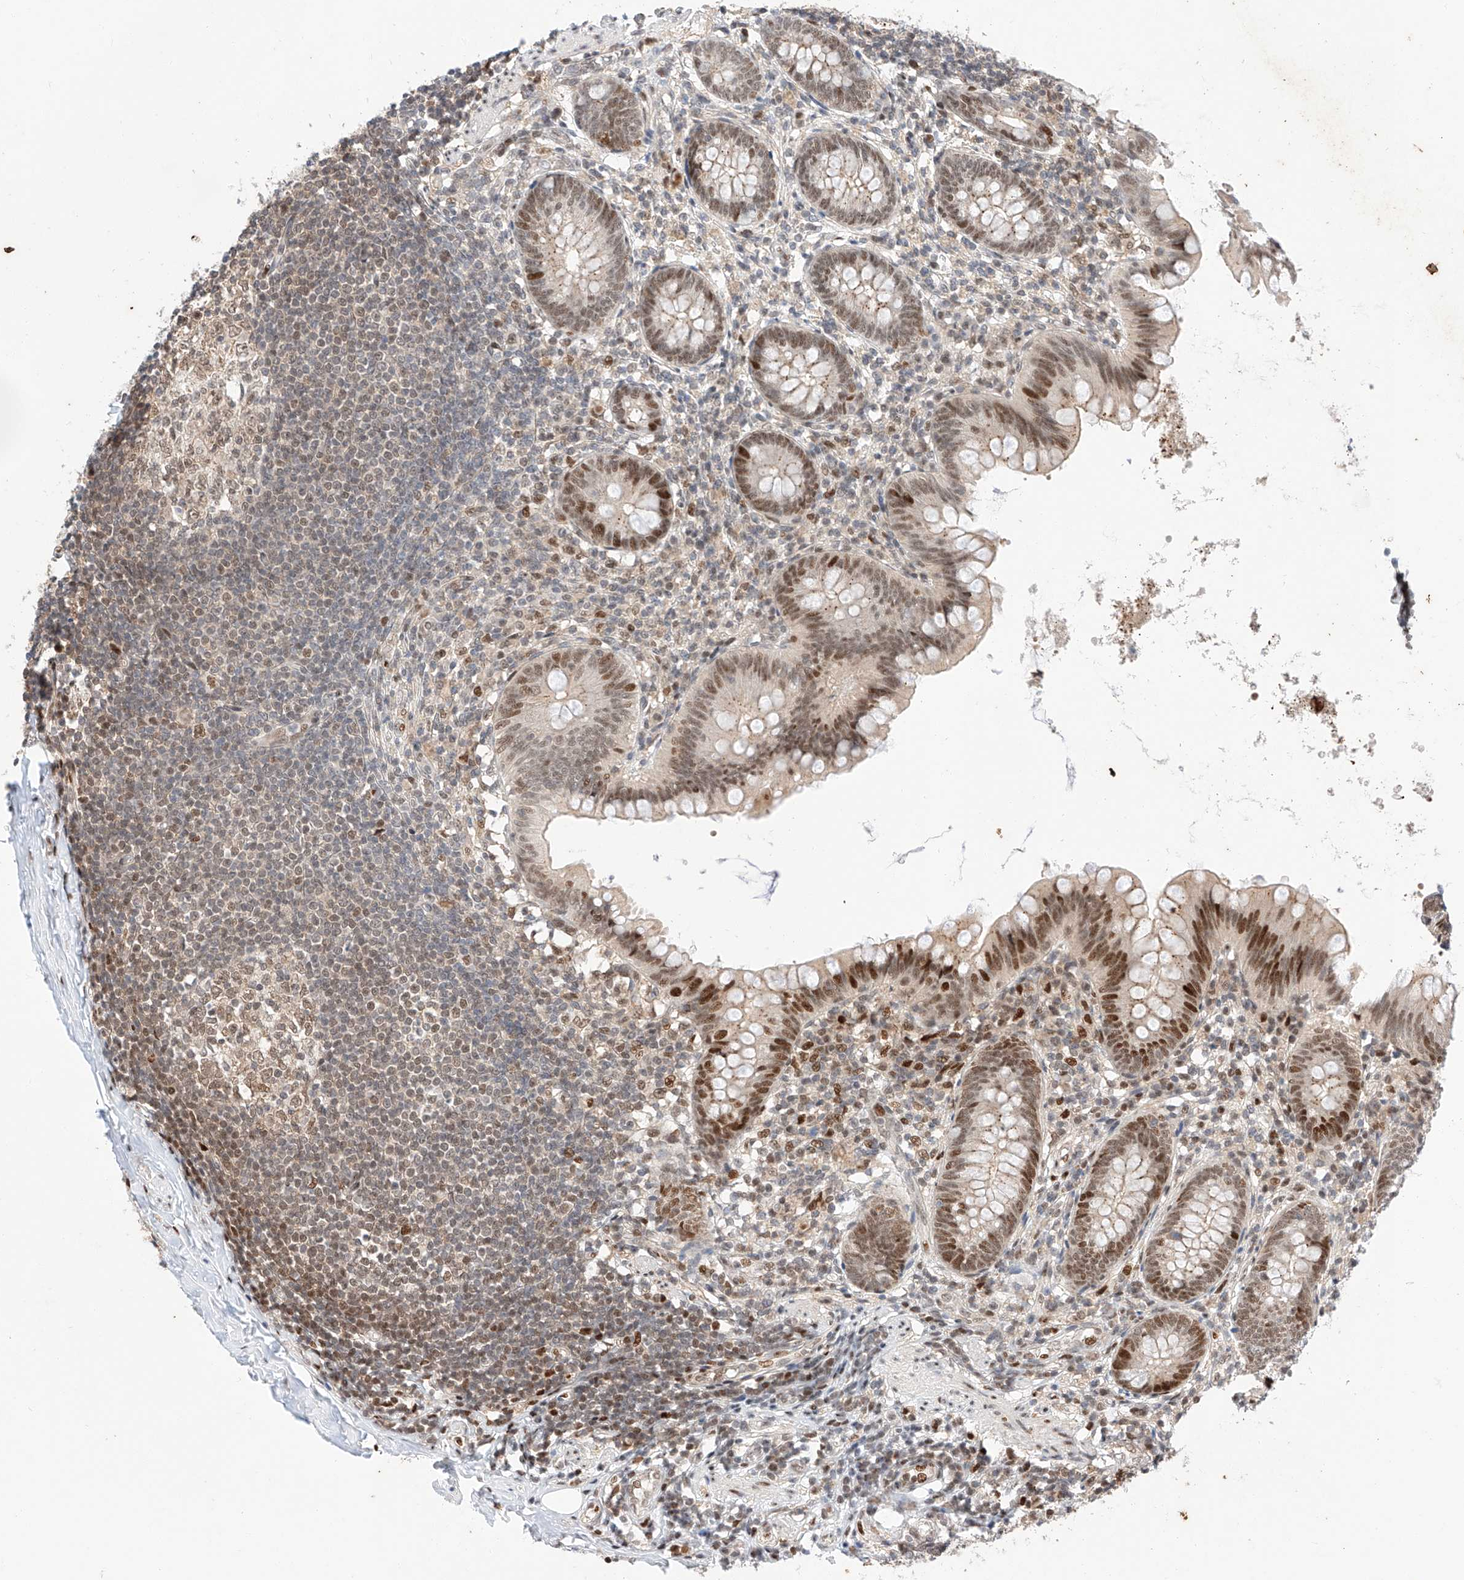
{"staining": {"intensity": "moderate", "quantity": ">75%", "location": "nuclear"}, "tissue": "appendix", "cell_type": "Glandular cells", "image_type": "normal", "snomed": [{"axis": "morphology", "description": "Normal tissue, NOS"}, {"axis": "topography", "description": "Appendix"}], "caption": "Immunohistochemical staining of unremarkable human appendix exhibits moderate nuclear protein staining in approximately >75% of glandular cells.", "gene": "HDAC9", "patient": {"sex": "female", "age": 62}}